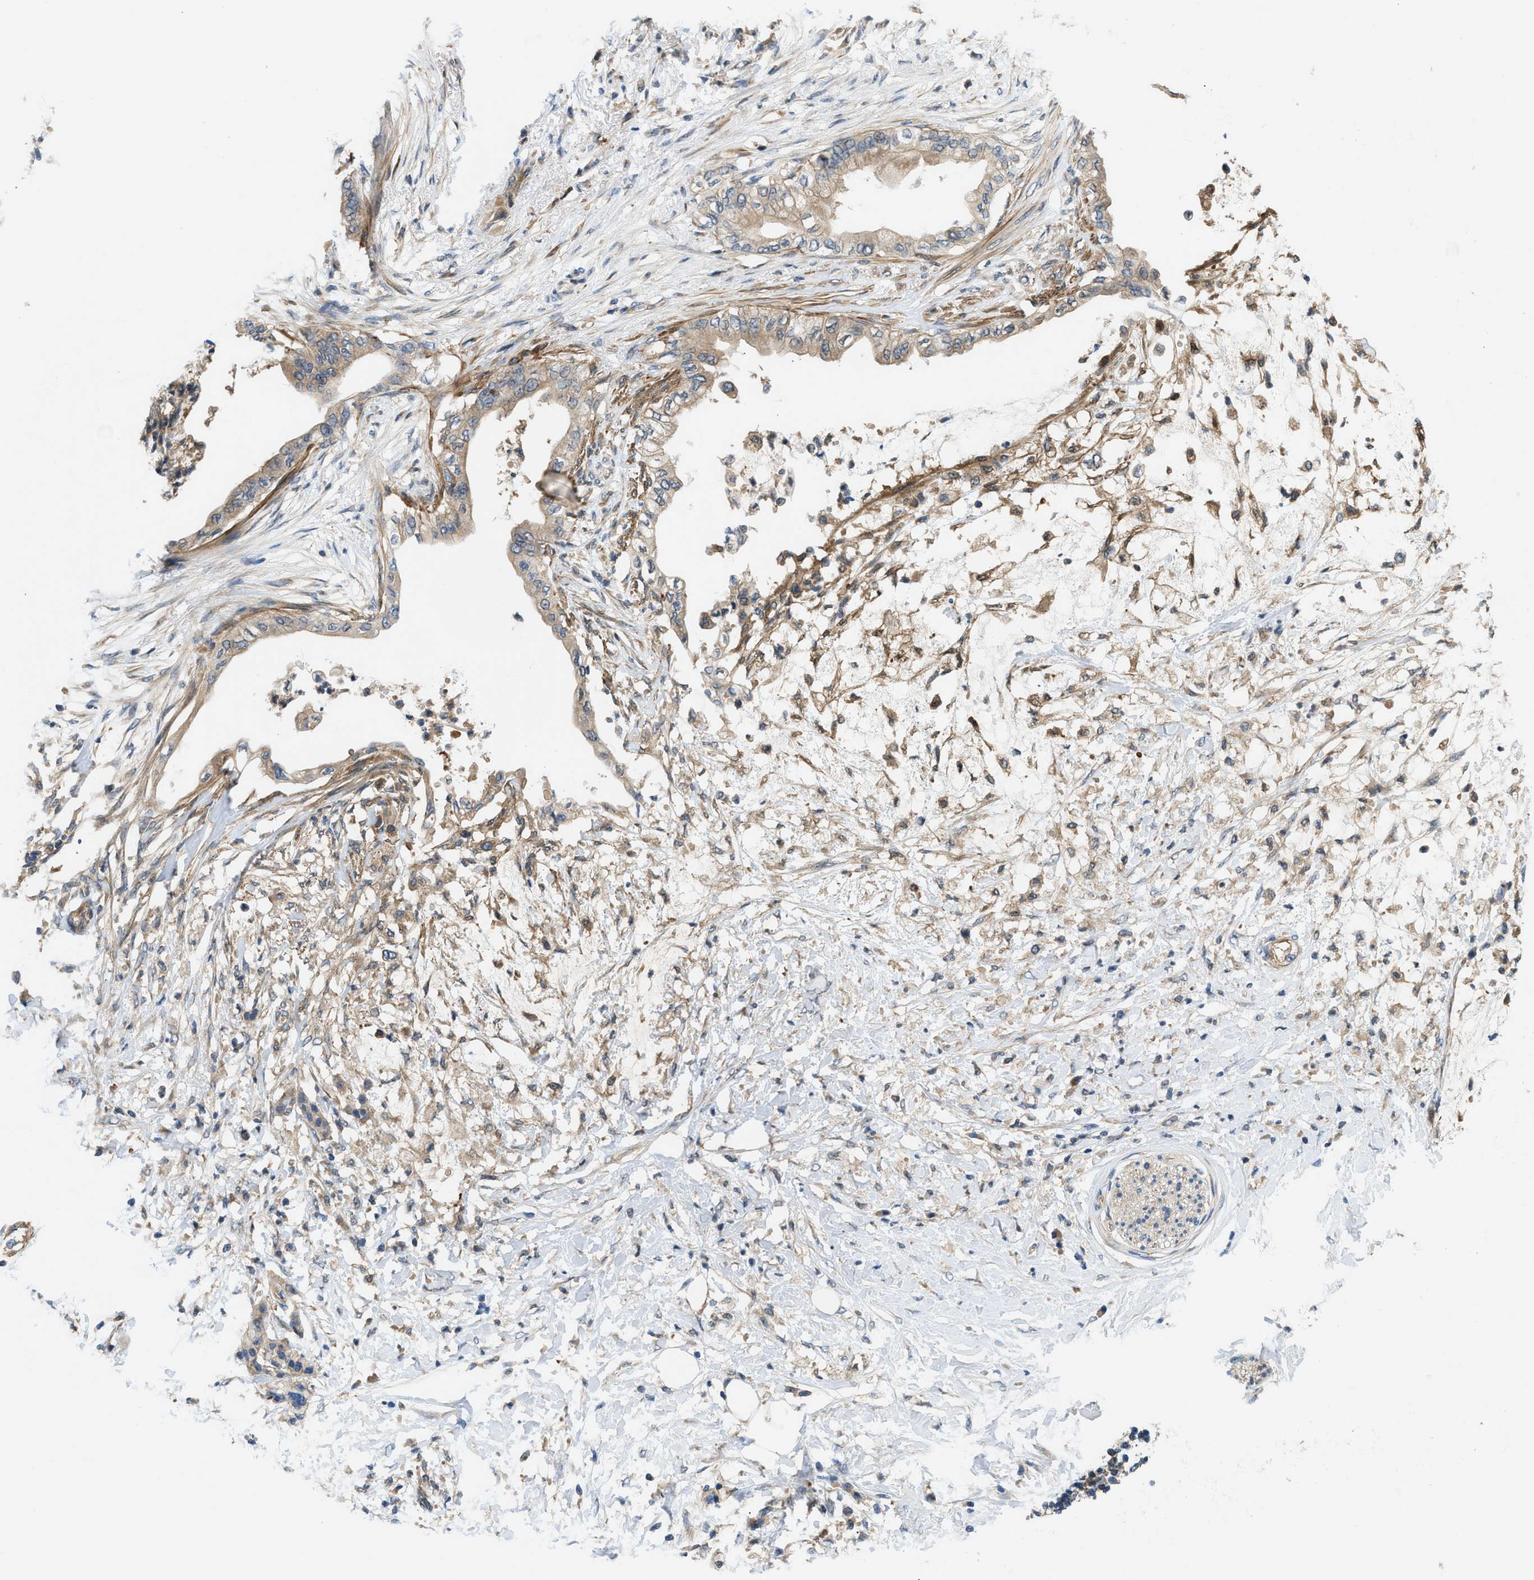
{"staining": {"intensity": "weak", "quantity": "25%-75%", "location": "cytoplasmic/membranous"}, "tissue": "pancreatic cancer", "cell_type": "Tumor cells", "image_type": "cancer", "snomed": [{"axis": "morphology", "description": "Normal tissue, NOS"}, {"axis": "morphology", "description": "Adenocarcinoma, NOS"}, {"axis": "topography", "description": "Pancreas"}, {"axis": "topography", "description": "Duodenum"}], "caption": "This micrograph demonstrates immunohistochemistry (IHC) staining of human pancreatic cancer, with low weak cytoplasmic/membranous expression in approximately 25%-75% of tumor cells.", "gene": "GPR31", "patient": {"sex": "female", "age": 60}}